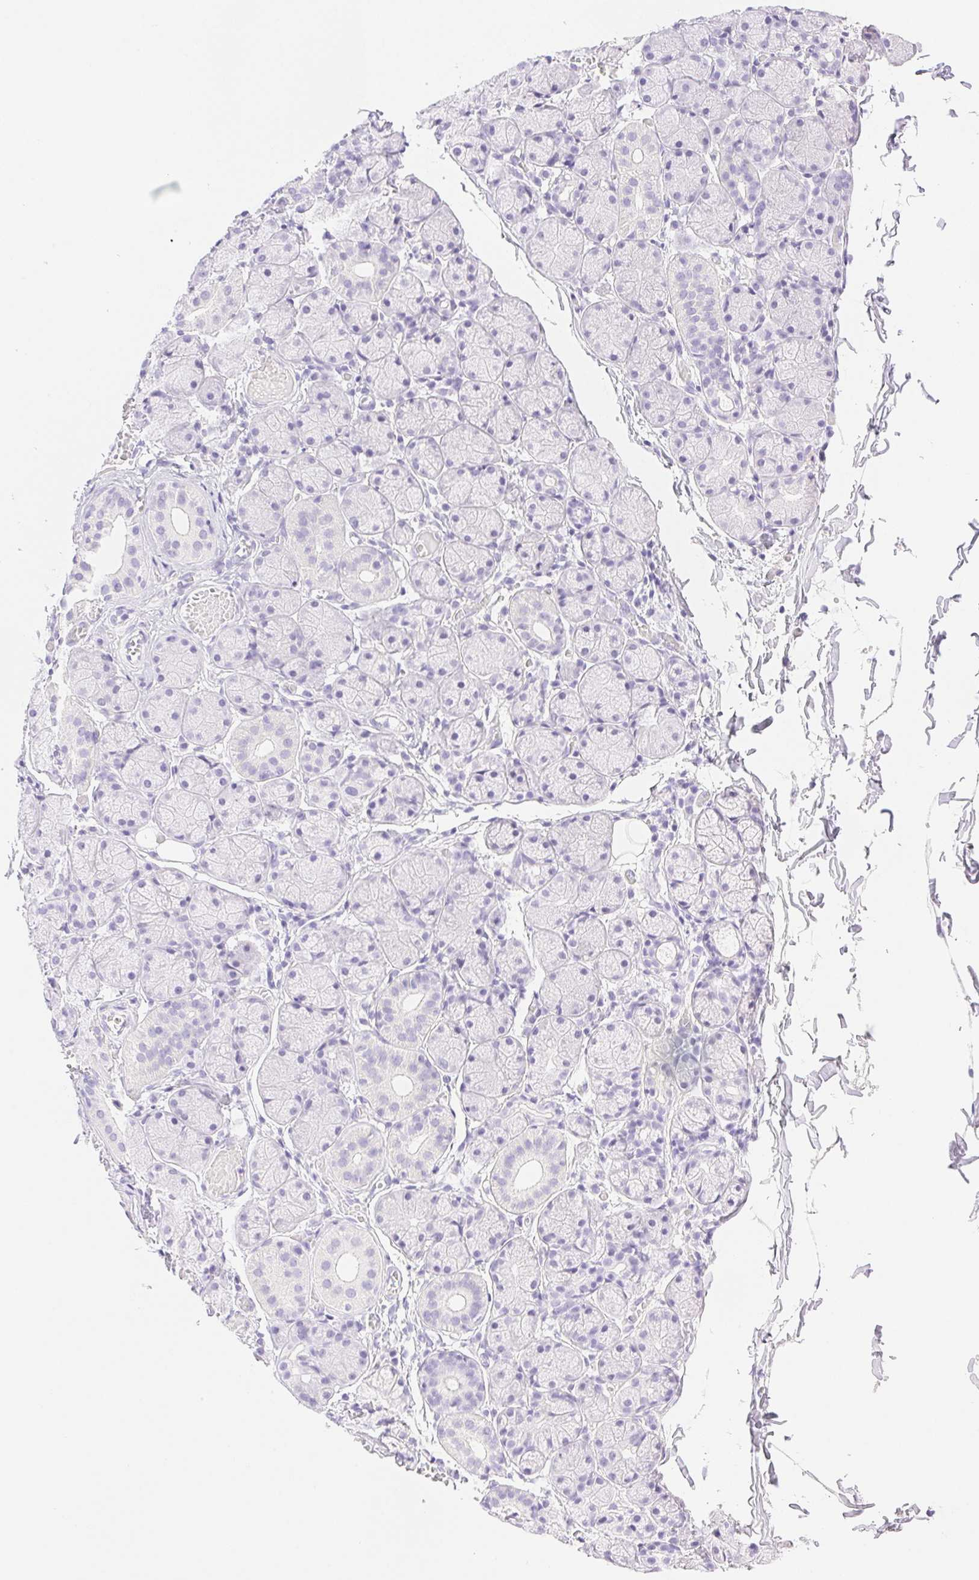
{"staining": {"intensity": "negative", "quantity": "none", "location": "none"}, "tissue": "salivary gland", "cell_type": "Glandular cells", "image_type": "normal", "snomed": [{"axis": "morphology", "description": "Normal tissue, NOS"}, {"axis": "topography", "description": "Salivary gland"}, {"axis": "topography", "description": "Peripheral nerve tissue"}], "caption": "Immunohistochemistry (IHC) of normal human salivary gland shows no positivity in glandular cells. (Immunohistochemistry (IHC), brightfield microscopy, high magnification).", "gene": "SPACA4", "patient": {"sex": "female", "age": 24}}